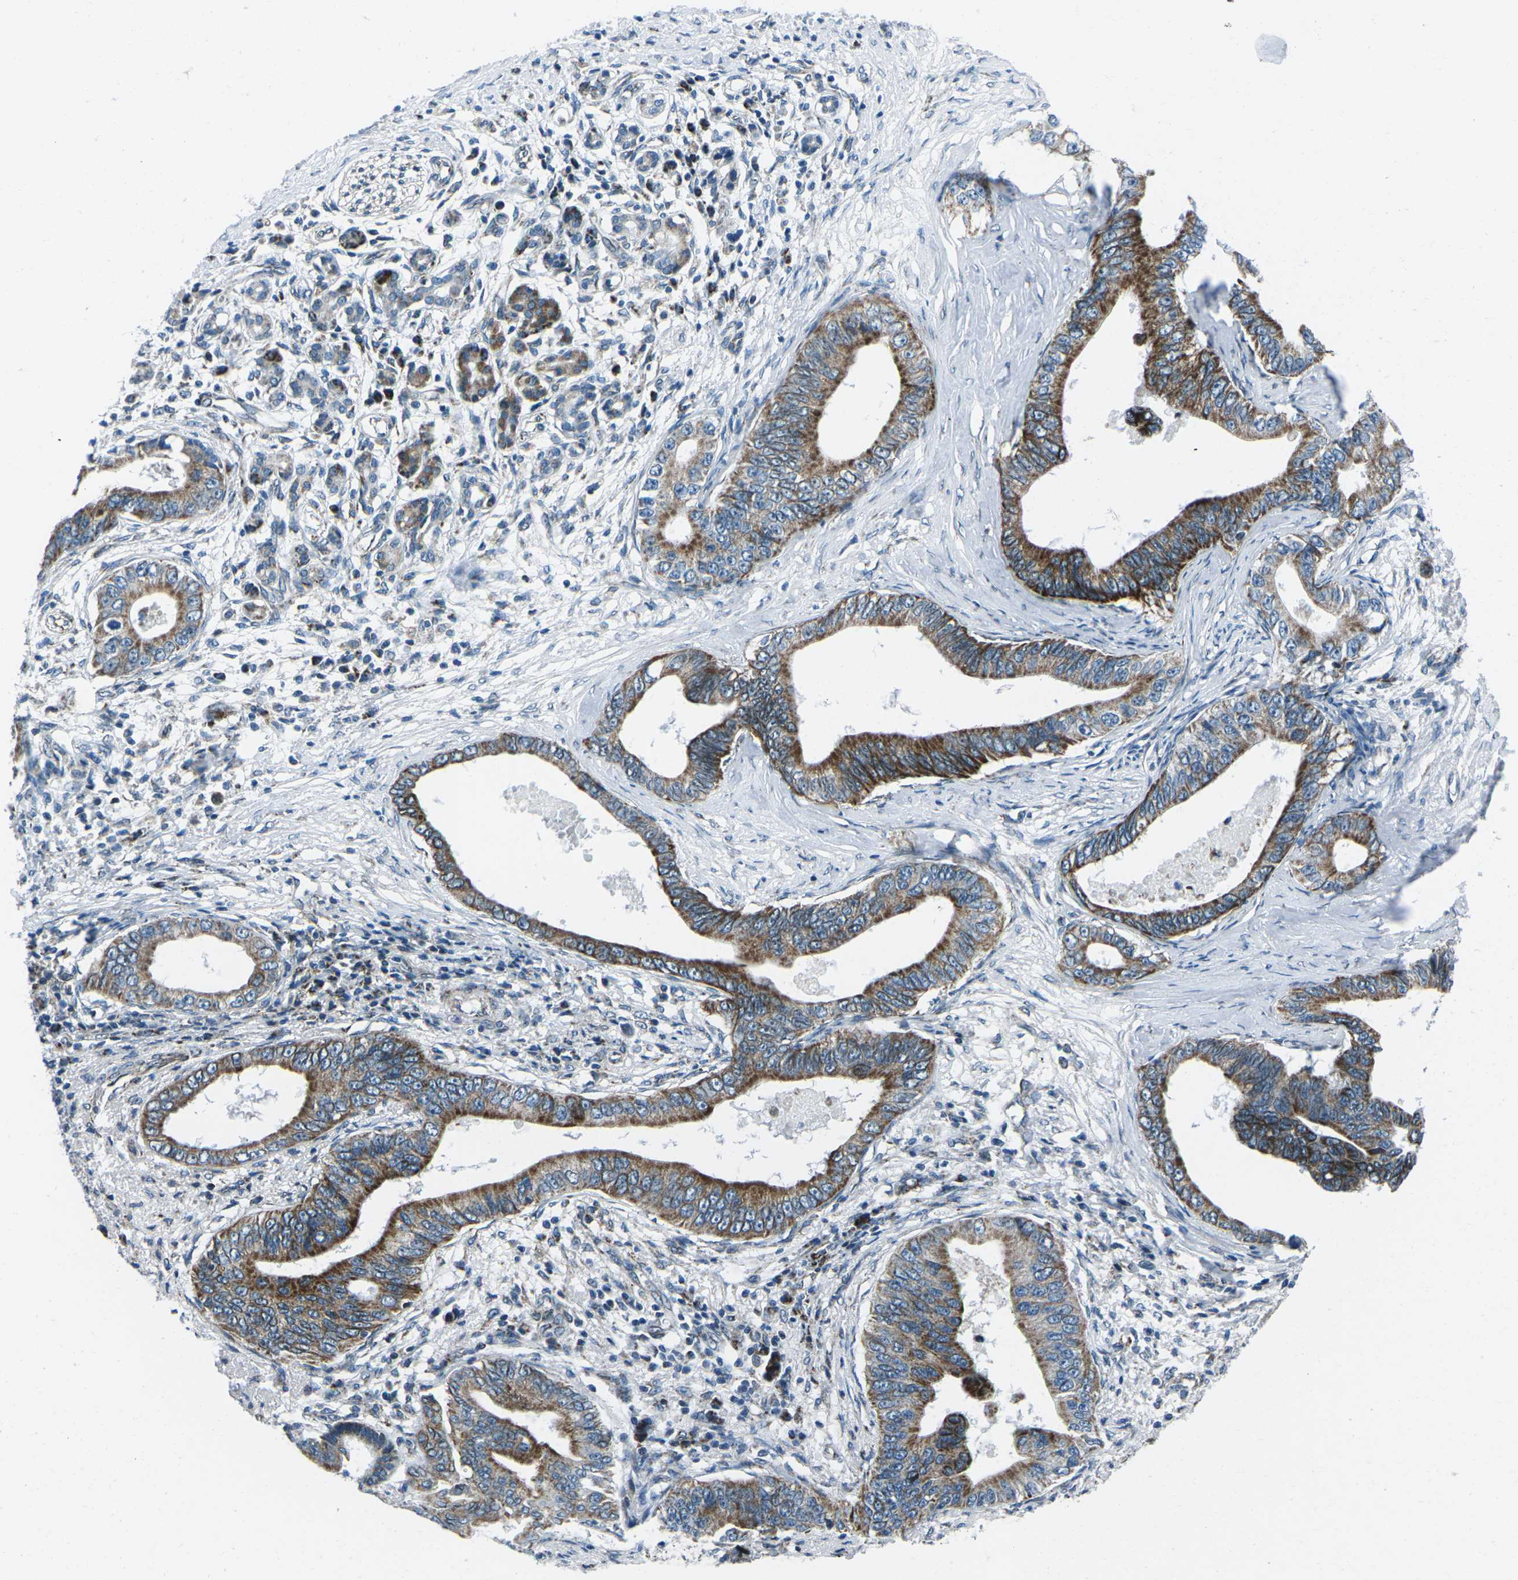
{"staining": {"intensity": "strong", "quantity": ">75%", "location": "cytoplasmic/membranous"}, "tissue": "pancreatic cancer", "cell_type": "Tumor cells", "image_type": "cancer", "snomed": [{"axis": "morphology", "description": "Adenocarcinoma, NOS"}, {"axis": "topography", "description": "Pancreas"}], "caption": "Immunohistochemistry (IHC) staining of pancreatic adenocarcinoma, which shows high levels of strong cytoplasmic/membranous staining in approximately >75% of tumor cells indicating strong cytoplasmic/membranous protein expression. The staining was performed using DAB (3,3'-diaminobenzidine) (brown) for protein detection and nuclei were counterstained in hematoxylin (blue).", "gene": "RFESD", "patient": {"sex": "male", "age": 77}}